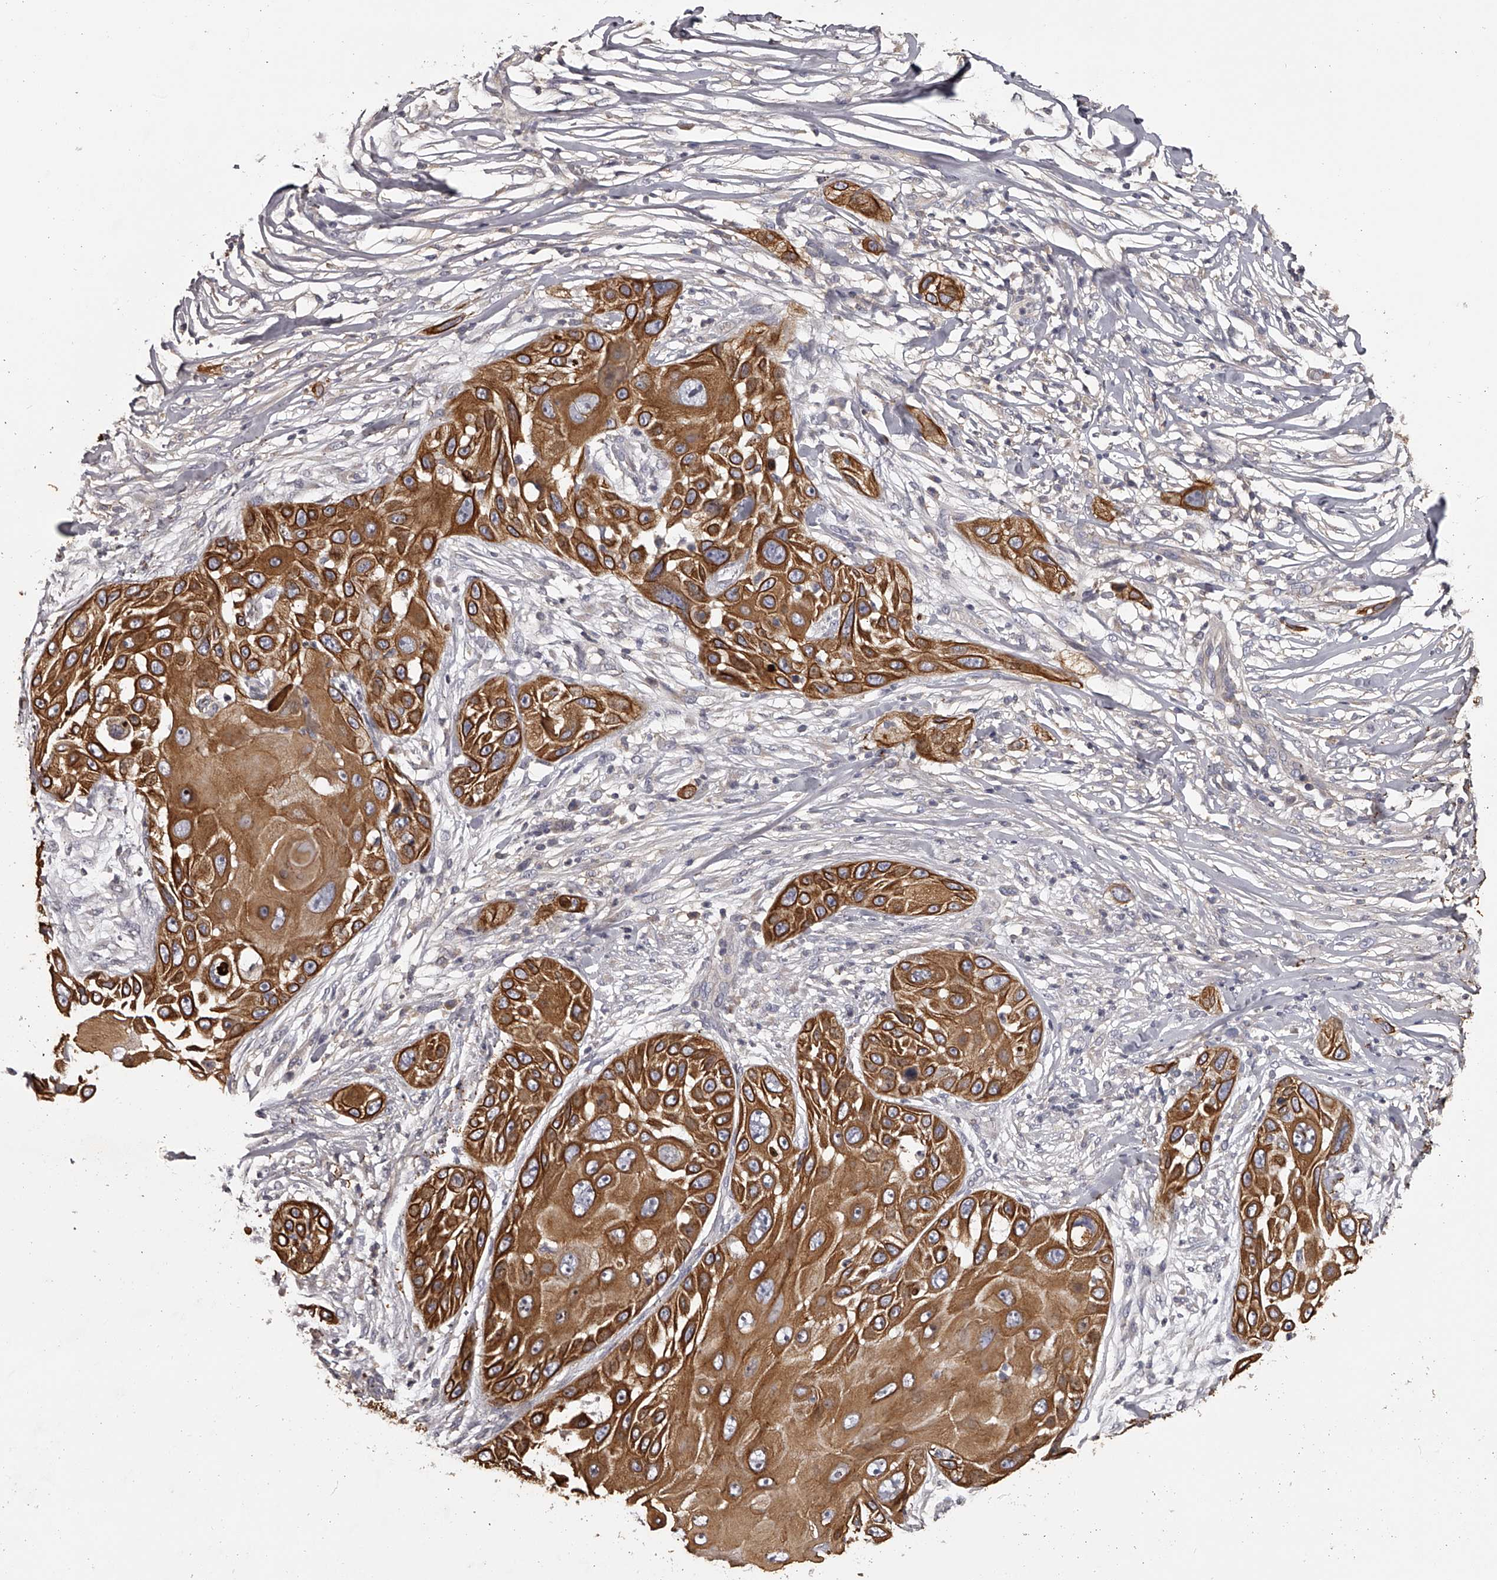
{"staining": {"intensity": "strong", "quantity": ">75%", "location": "cytoplasmic/membranous"}, "tissue": "skin cancer", "cell_type": "Tumor cells", "image_type": "cancer", "snomed": [{"axis": "morphology", "description": "Squamous cell carcinoma, NOS"}, {"axis": "topography", "description": "Skin"}], "caption": "Immunohistochemical staining of human skin squamous cell carcinoma displays high levels of strong cytoplasmic/membranous positivity in about >75% of tumor cells.", "gene": "TNN", "patient": {"sex": "female", "age": 44}}